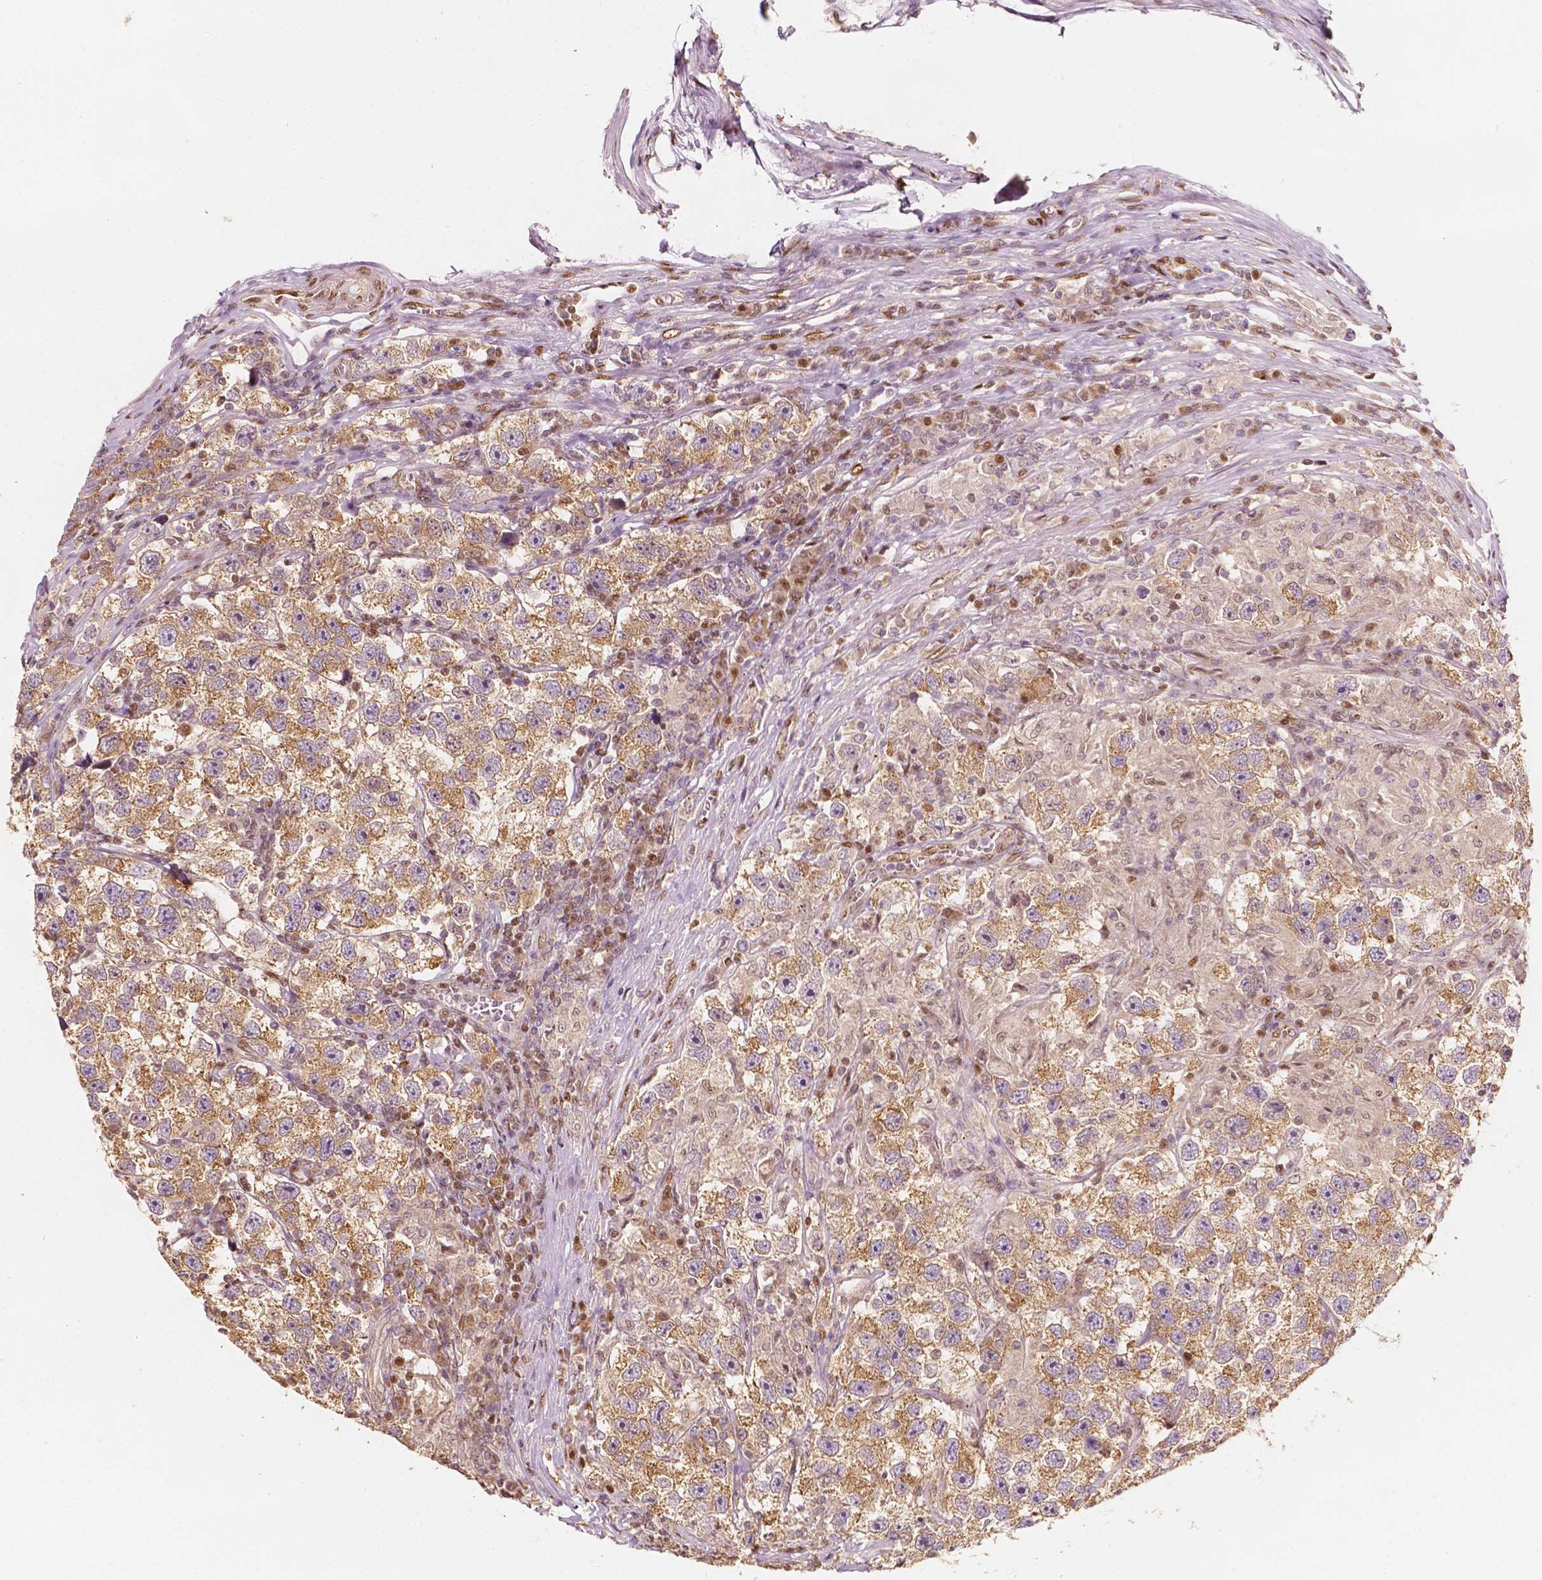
{"staining": {"intensity": "moderate", "quantity": ">75%", "location": "cytoplasmic/membranous"}, "tissue": "testis cancer", "cell_type": "Tumor cells", "image_type": "cancer", "snomed": [{"axis": "morphology", "description": "Seminoma, NOS"}, {"axis": "topography", "description": "Testis"}], "caption": "Testis cancer (seminoma) stained with immunohistochemistry (IHC) displays moderate cytoplasmic/membranous staining in approximately >75% of tumor cells. Using DAB (brown) and hematoxylin (blue) stains, captured at high magnification using brightfield microscopy.", "gene": "TBC1D17", "patient": {"sex": "male", "age": 26}}